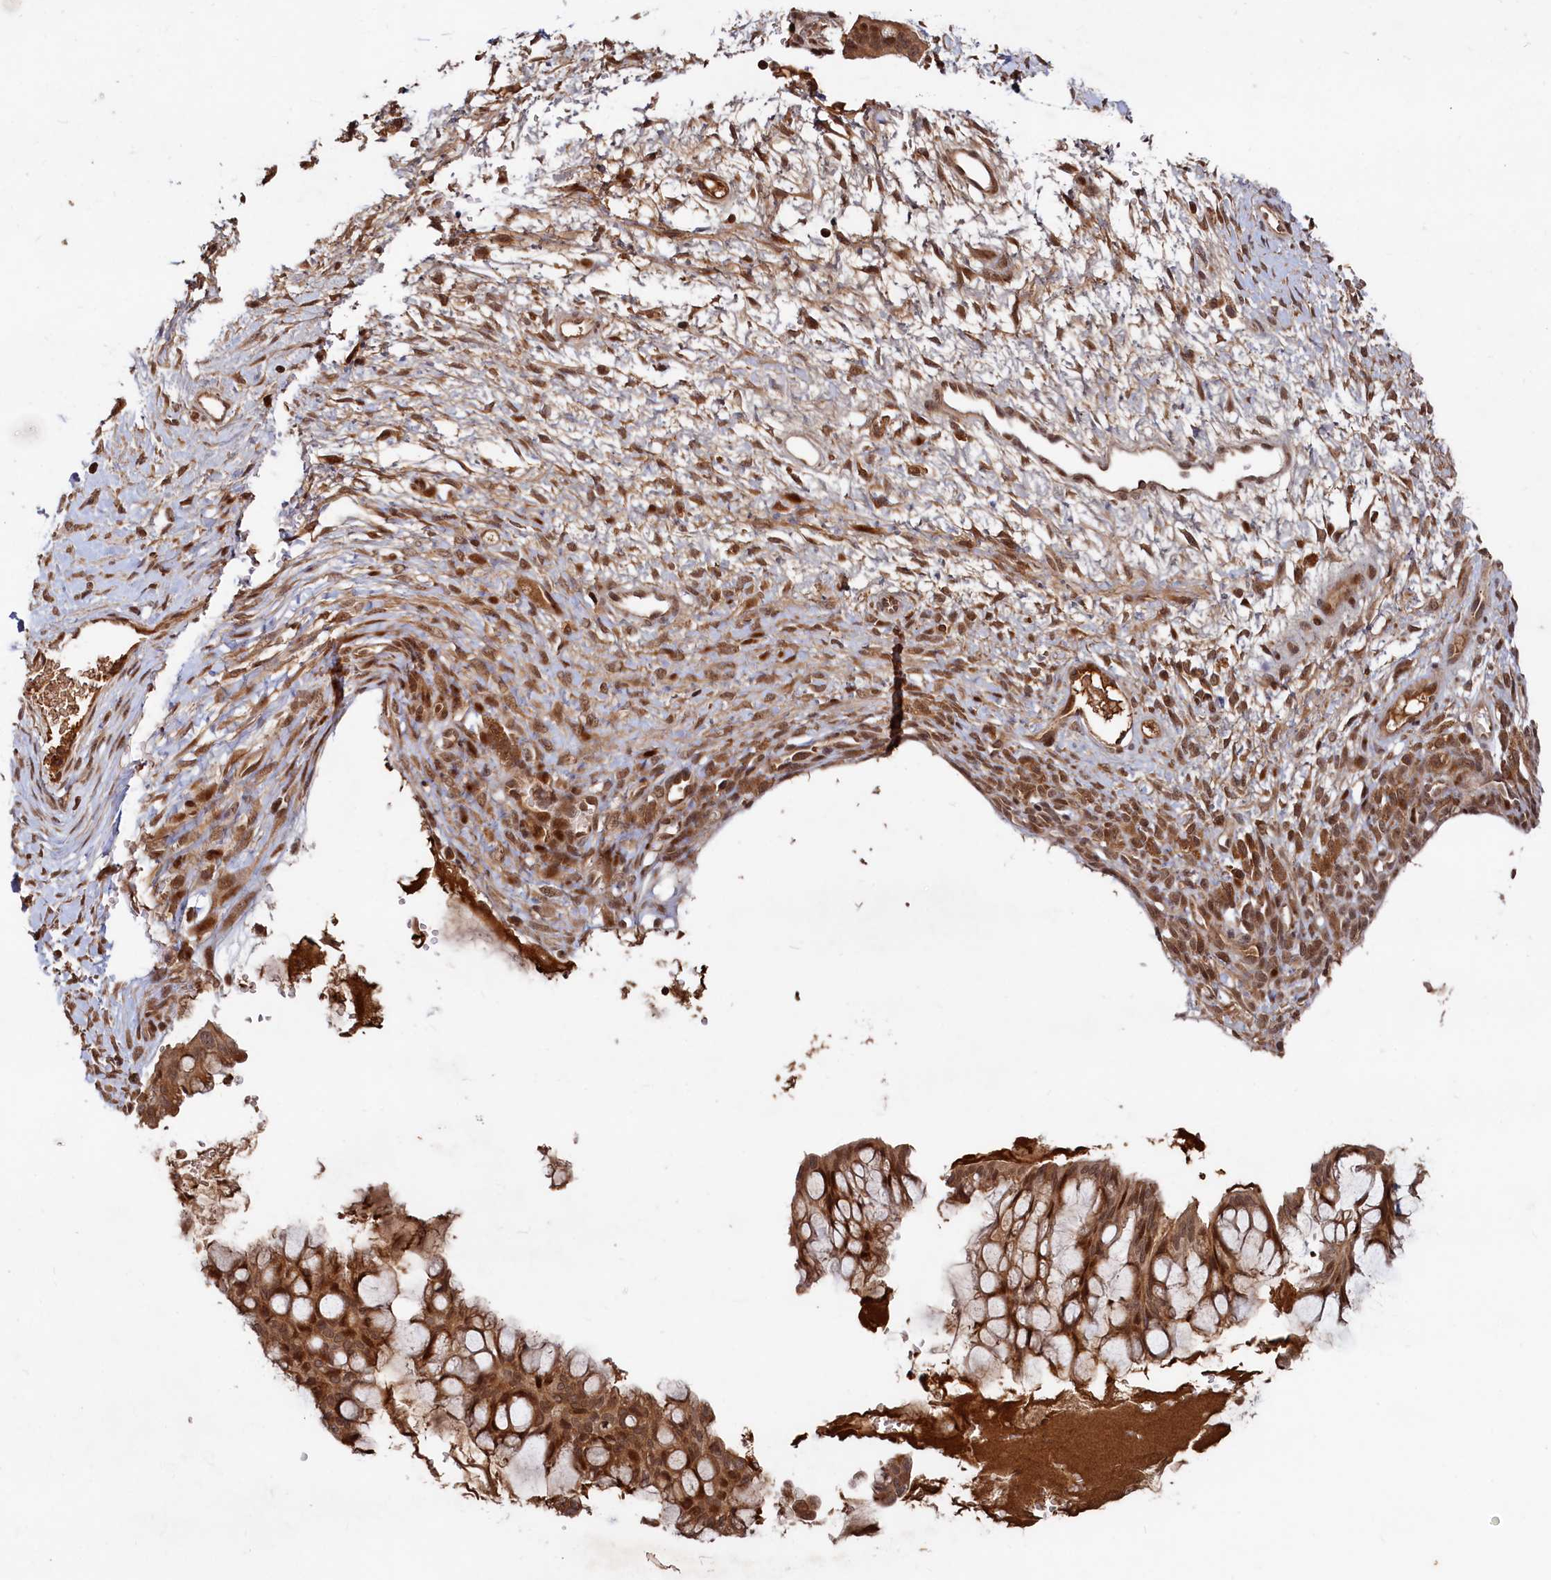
{"staining": {"intensity": "moderate", "quantity": ">75%", "location": "cytoplasmic/membranous,nuclear"}, "tissue": "ovarian cancer", "cell_type": "Tumor cells", "image_type": "cancer", "snomed": [{"axis": "morphology", "description": "Cystadenocarcinoma, mucinous, NOS"}, {"axis": "topography", "description": "Ovary"}], "caption": "Protein expression analysis of mucinous cystadenocarcinoma (ovarian) shows moderate cytoplasmic/membranous and nuclear positivity in about >75% of tumor cells. The staining was performed using DAB (3,3'-diaminobenzidine), with brown indicating positive protein expression. Nuclei are stained blue with hematoxylin.", "gene": "TRAPPC4", "patient": {"sex": "female", "age": 73}}